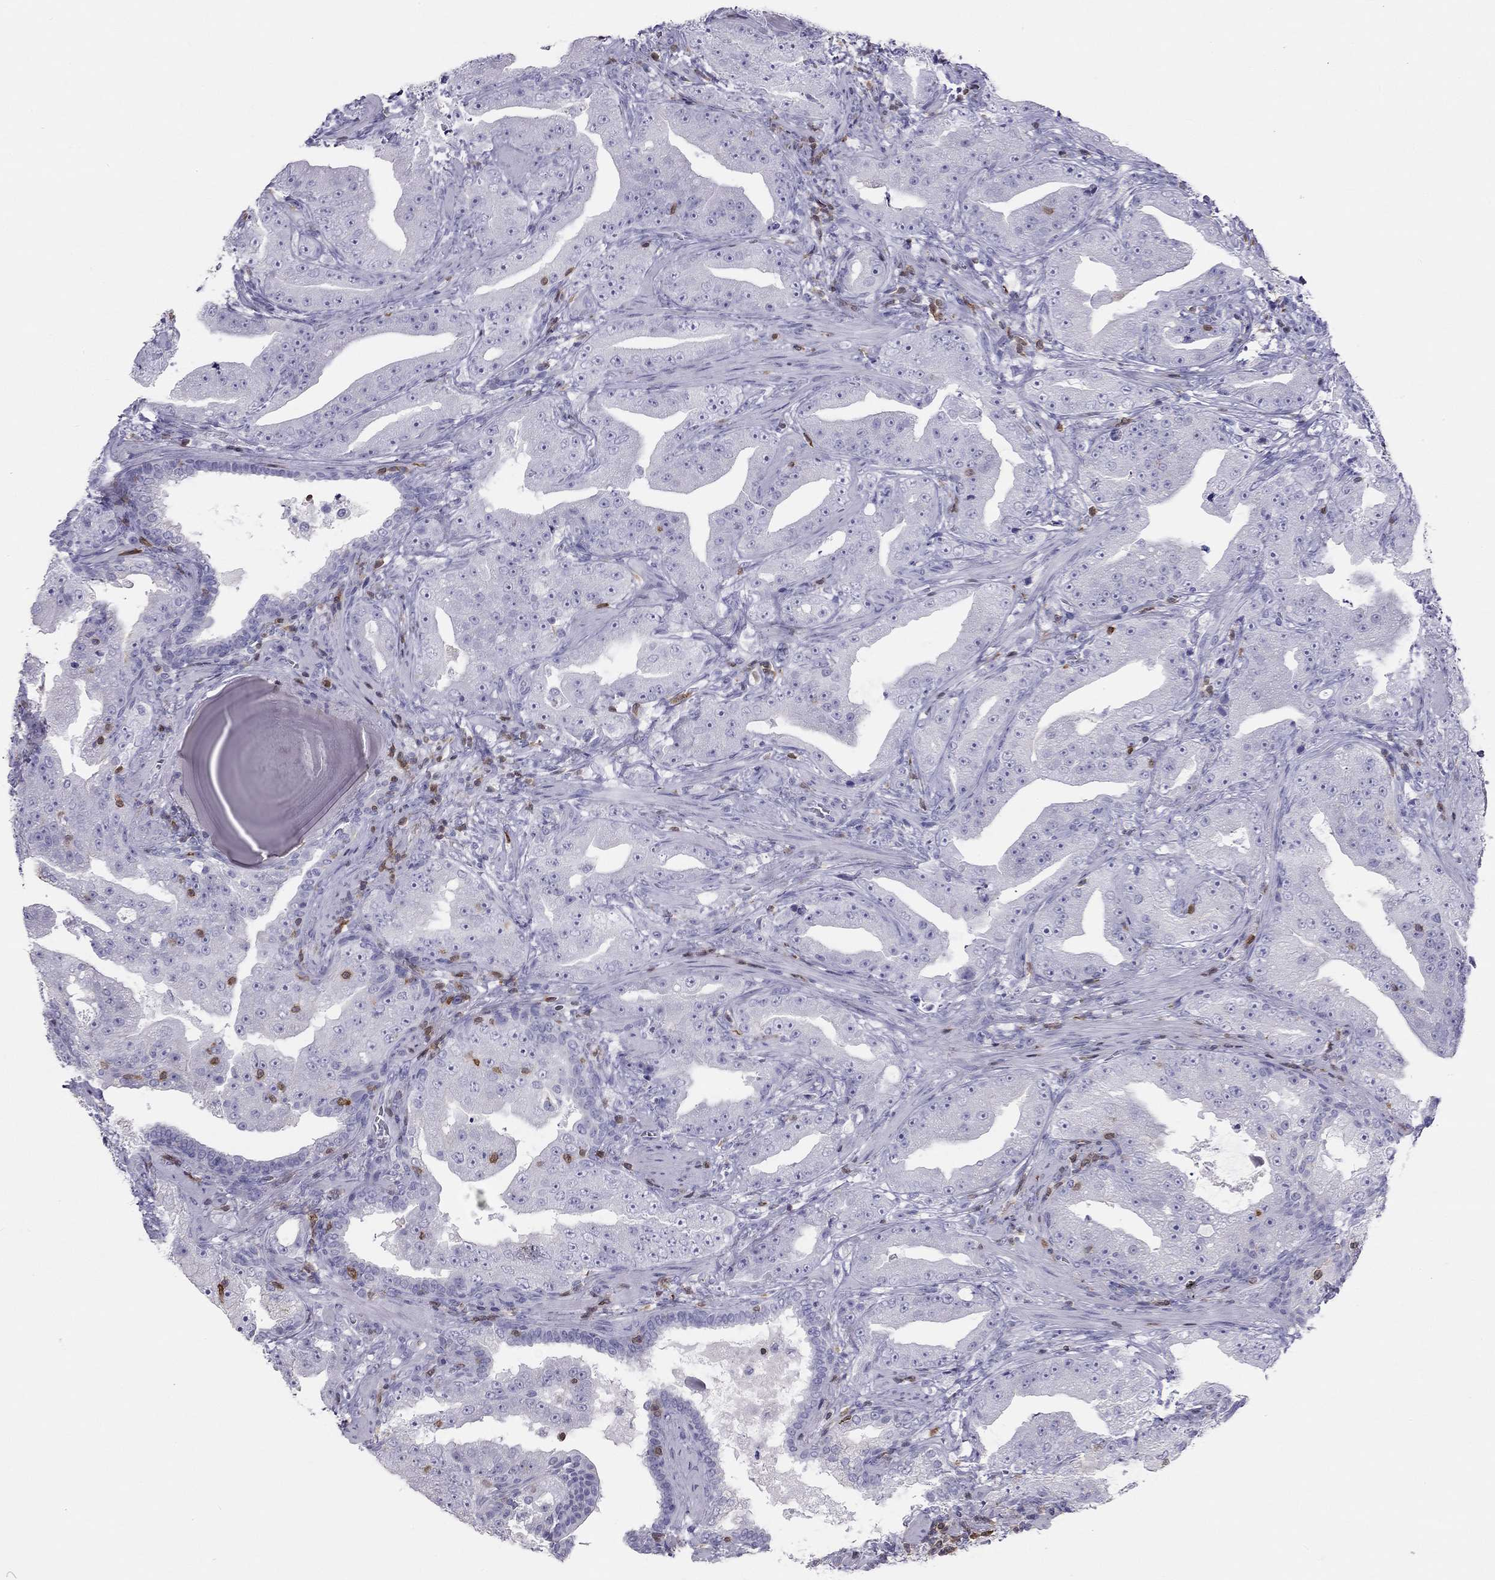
{"staining": {"intensity": "negative", "quantity": "none", "location": "none"}, "tissue": "prostate cancer", "cell_type": "Tumor cells", "image_type": "cancer", "snomed": [{"axis": "morphology", "description": "Adenocarcinoma, Low grade"}, {"axis": "topography", "description": "Prostate"}], "caption": "Tumor cells show no significant protein staining in prostate cancer (adenocarcinoma (low-grade)).", "gene": "SH2D2A", "patient": {"sex": "male", "age": 62}}